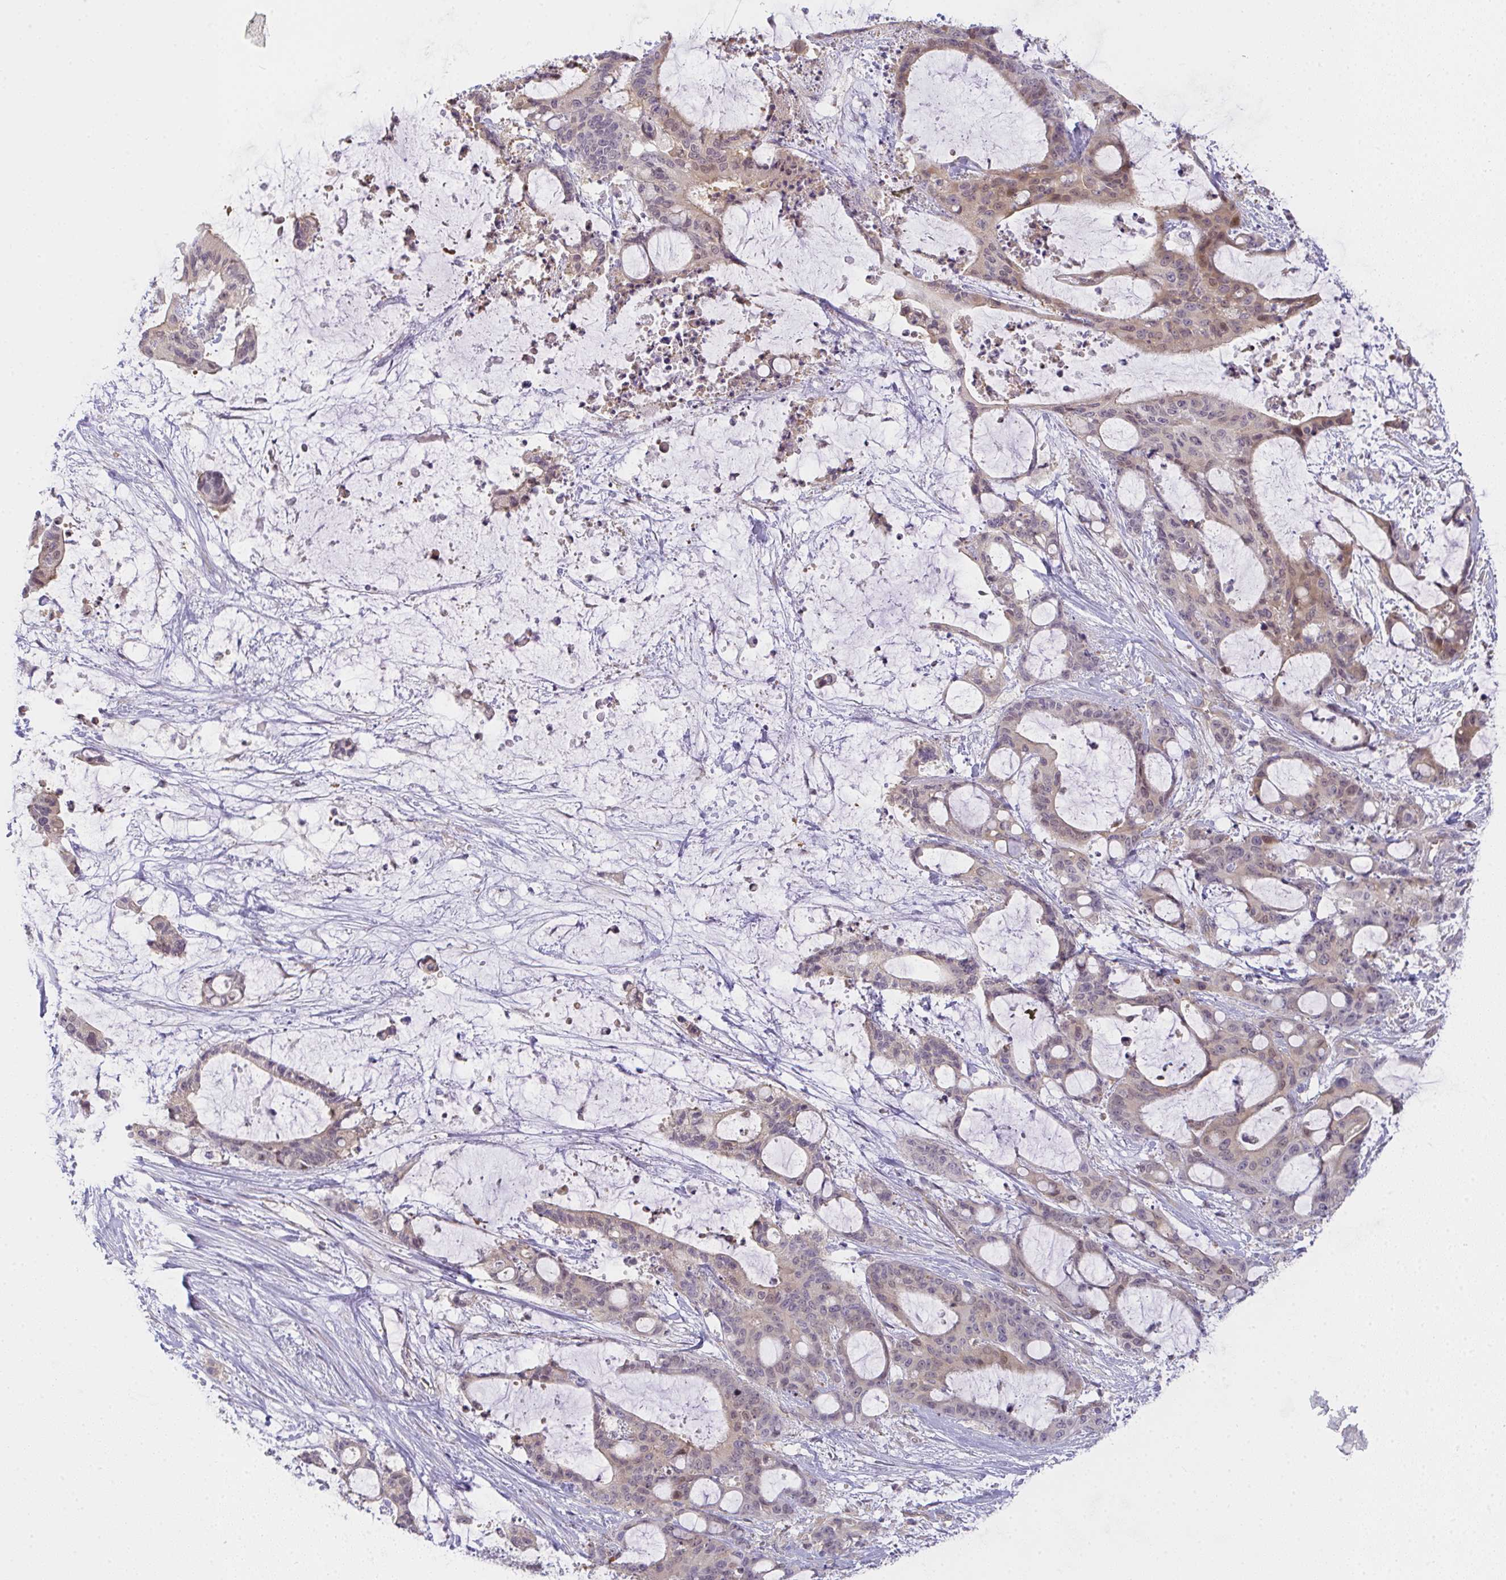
{"staining": {"intensity": "weak", "quantity": "25%-75%", "location": "cytoplasmic/membranous,nuclear"}, "tissue": "liver cancer", "cell_type": "Tumor cells", "image_type": "cancer", "snomed": [{"axis": "morphology", "description": "Normal tissue, NOS"}, {"axis": "morphology", "description": "Cholangiocarcinoma"}, {"axis": "topography", "description": "Liver"}, {"axis": "topography", "description": "Peripheral nerve tissue"}], "caption": "Liver cholangiocarcinoma stained for a protein (brown) displays weak cytoplasmic/membranous and nuclear positive expression in approximately 25%-75% of tumor cells.", "gene": "GSDMB", "patient": {"sex": "female", "age": 73}}